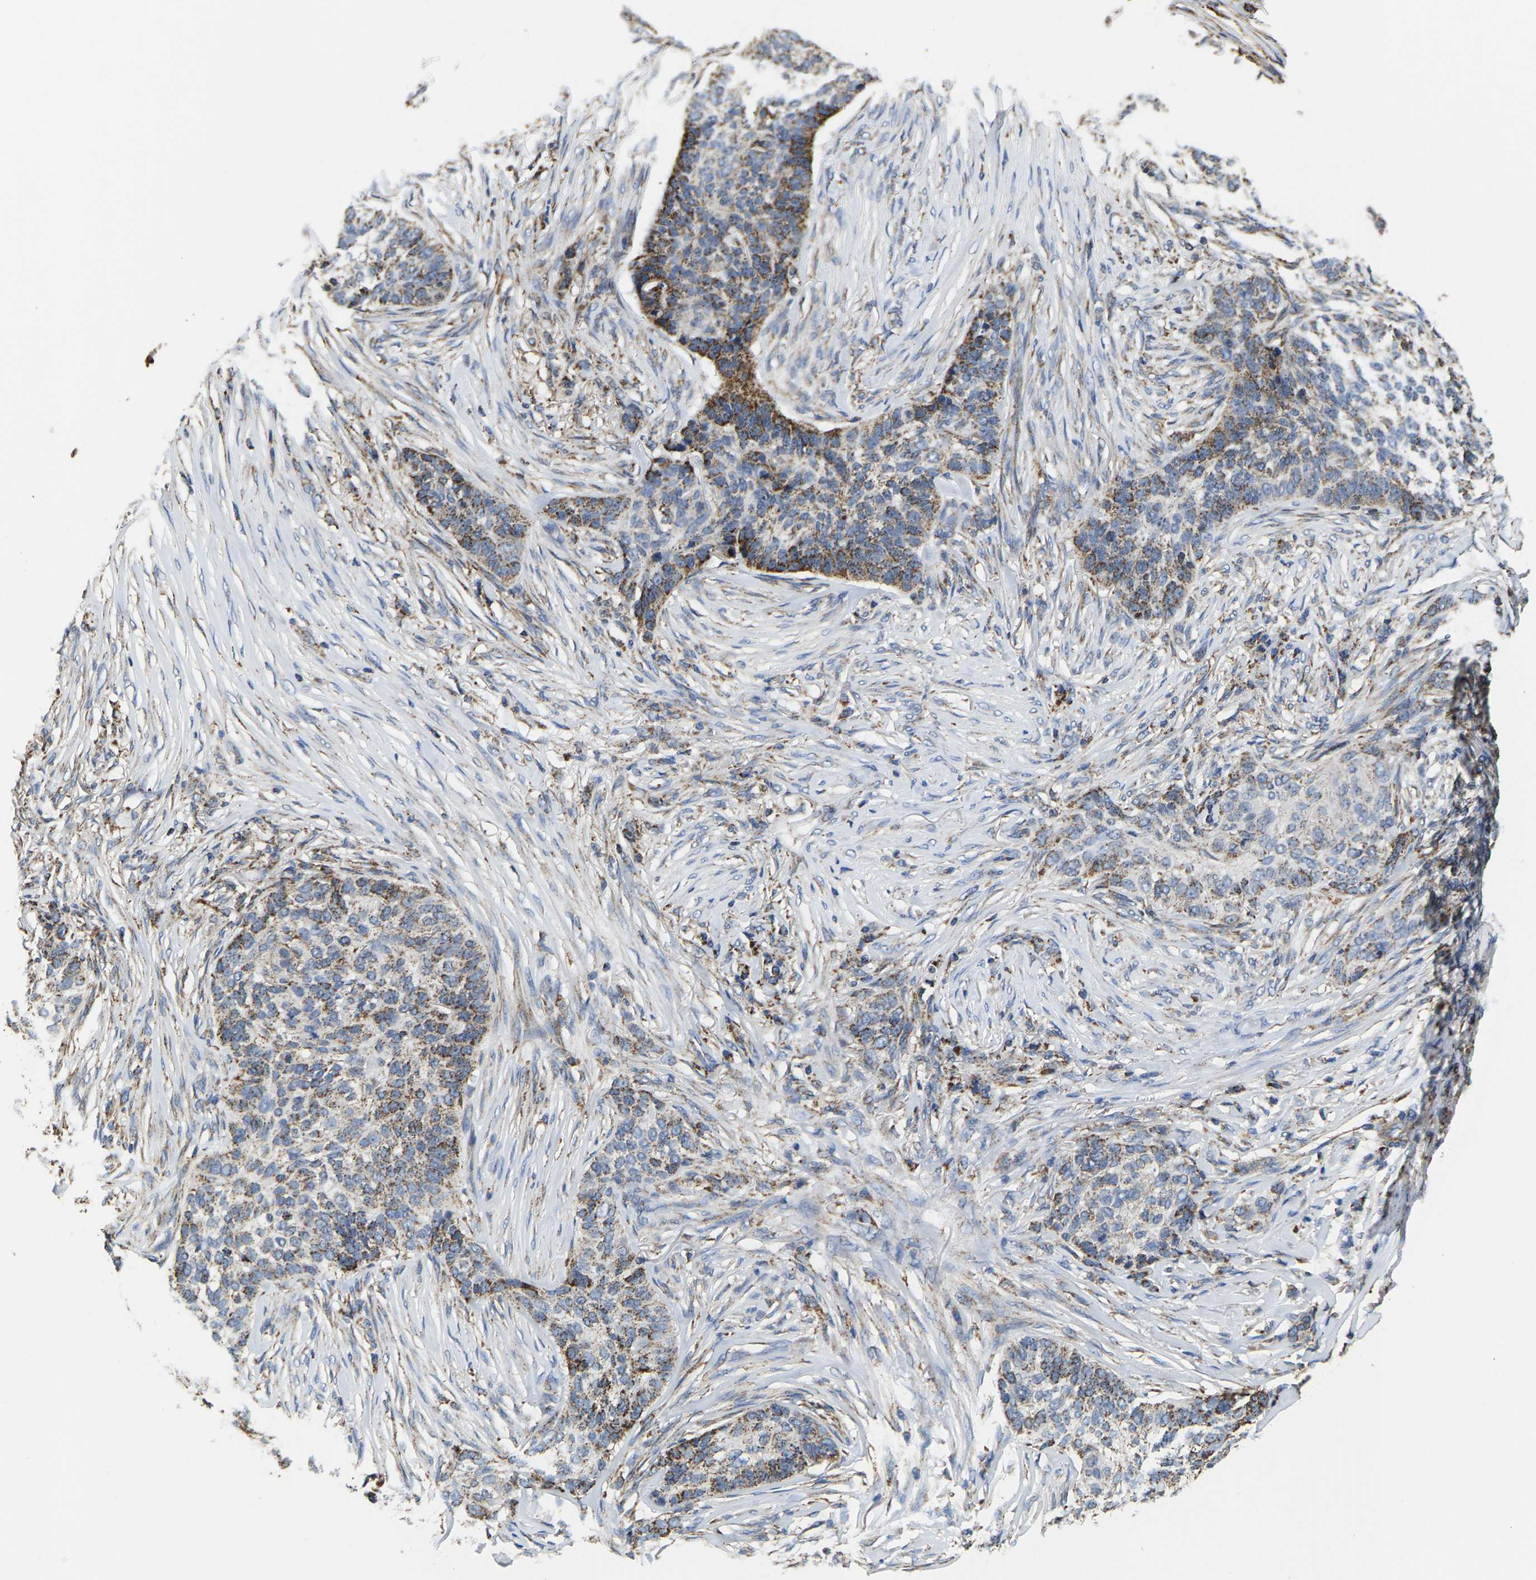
{"staining": {"intensity": "moderate", "quantity": ">75%", "location": "cytoplasmic/membranous"}, "tissue": "skin cancer", "cell_type": "Tumor cells", "image_type": "cancer", "snomed": [{"axis": "morphology", "description": "Basal cell carcinoma"}, {"axis": "topography", "description": "Skin"}], "caption": "An image of skin cancer (basal cell carcinoma) stained for a protein demonstrates moderate cytoplasmic/membranous brown staining in tumor cells.", "gene": "SHMT2", "patient": {"sex": "male", "age": 85}}